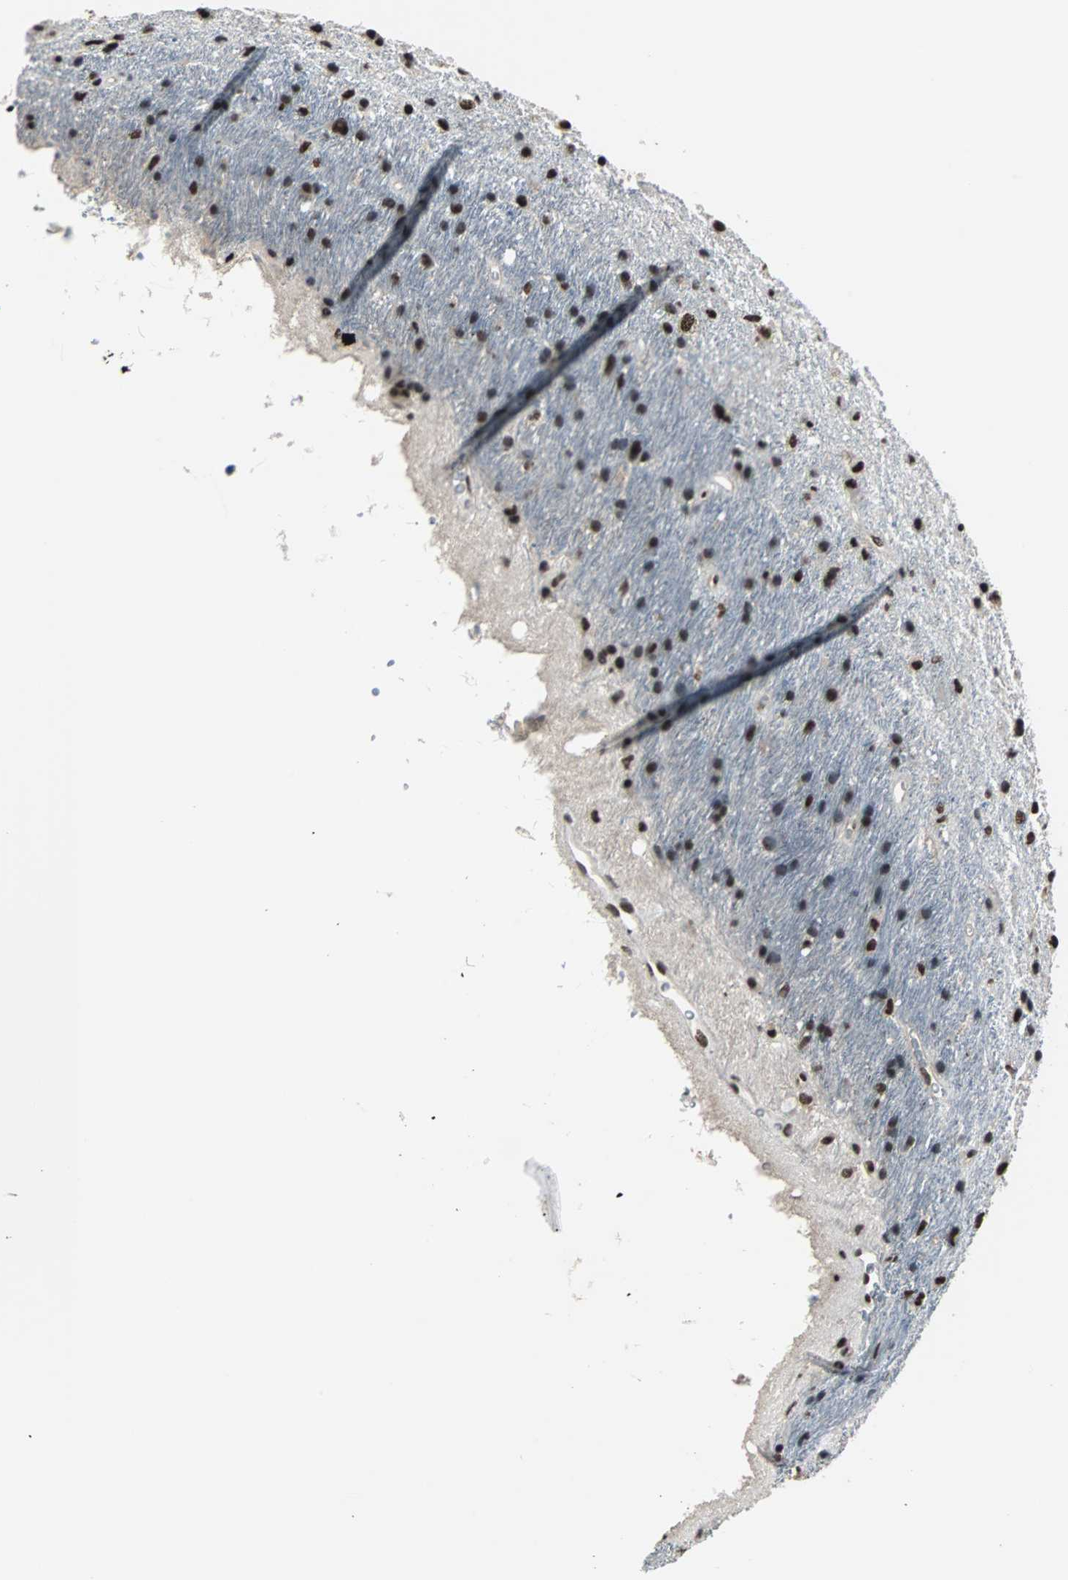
{"staining": {"intensity": "strong", "quantity": ">75%", "location": "nuclear"}, "tissue": "glioma", "cell_type": "Tumor cells", "image_type": "cancer", "snomed": [{"axis": "morphology", "description": "Glioma, malignant, Low grade"}, {"axis": "topography", "description": "Brain"}], "caption": "Malignant glioma (low-grade) stained with DAB (3,3'-diaminobenzidine) immunohistochemistry shows high levels of strong nuclear expression in approximately >75% of tumor cells.", "gene": "MKX", "patient": {"sex": "male", "age": 77}}